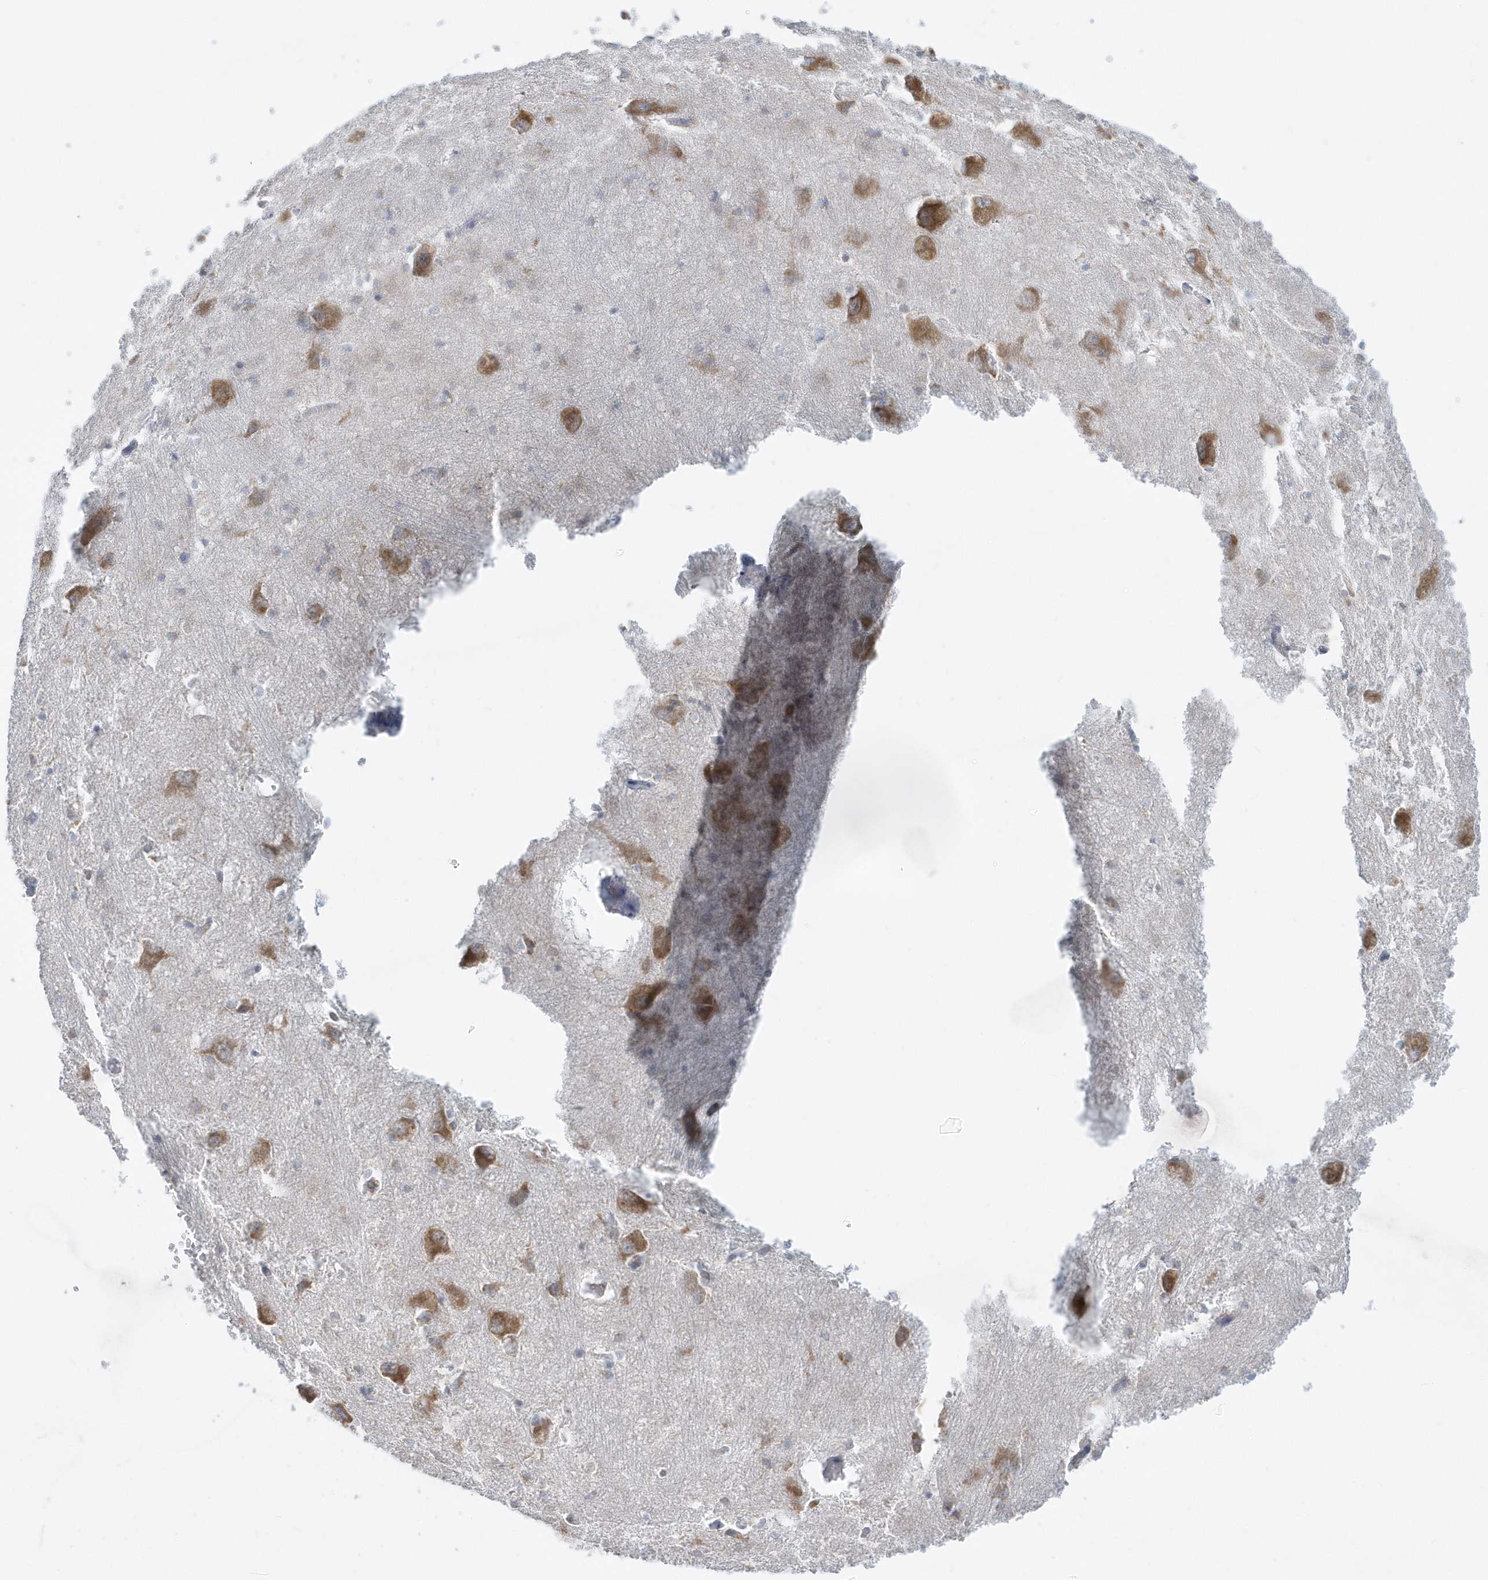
{"staining": {"intensity": "moderate", "quantity": "<25%", "location": "cytoplasmic/membranous"}, "tissue": "caudate", "cell_type": "Glial cells", "image_type": "normal", "snomed": [{"axis": "morphology", "description": "Normal tissue, NOS"}, {"axis": "topography", "description": "Lateral ventricle wall"}], "caption": "Immunohistochemical staining of benign caudate demonstrates moderate cytoplasmic/membranous protein positivity in about <25% of glial cells.", "gene": "EIF3C", "patient": {"sex": "male", "age": 37}}